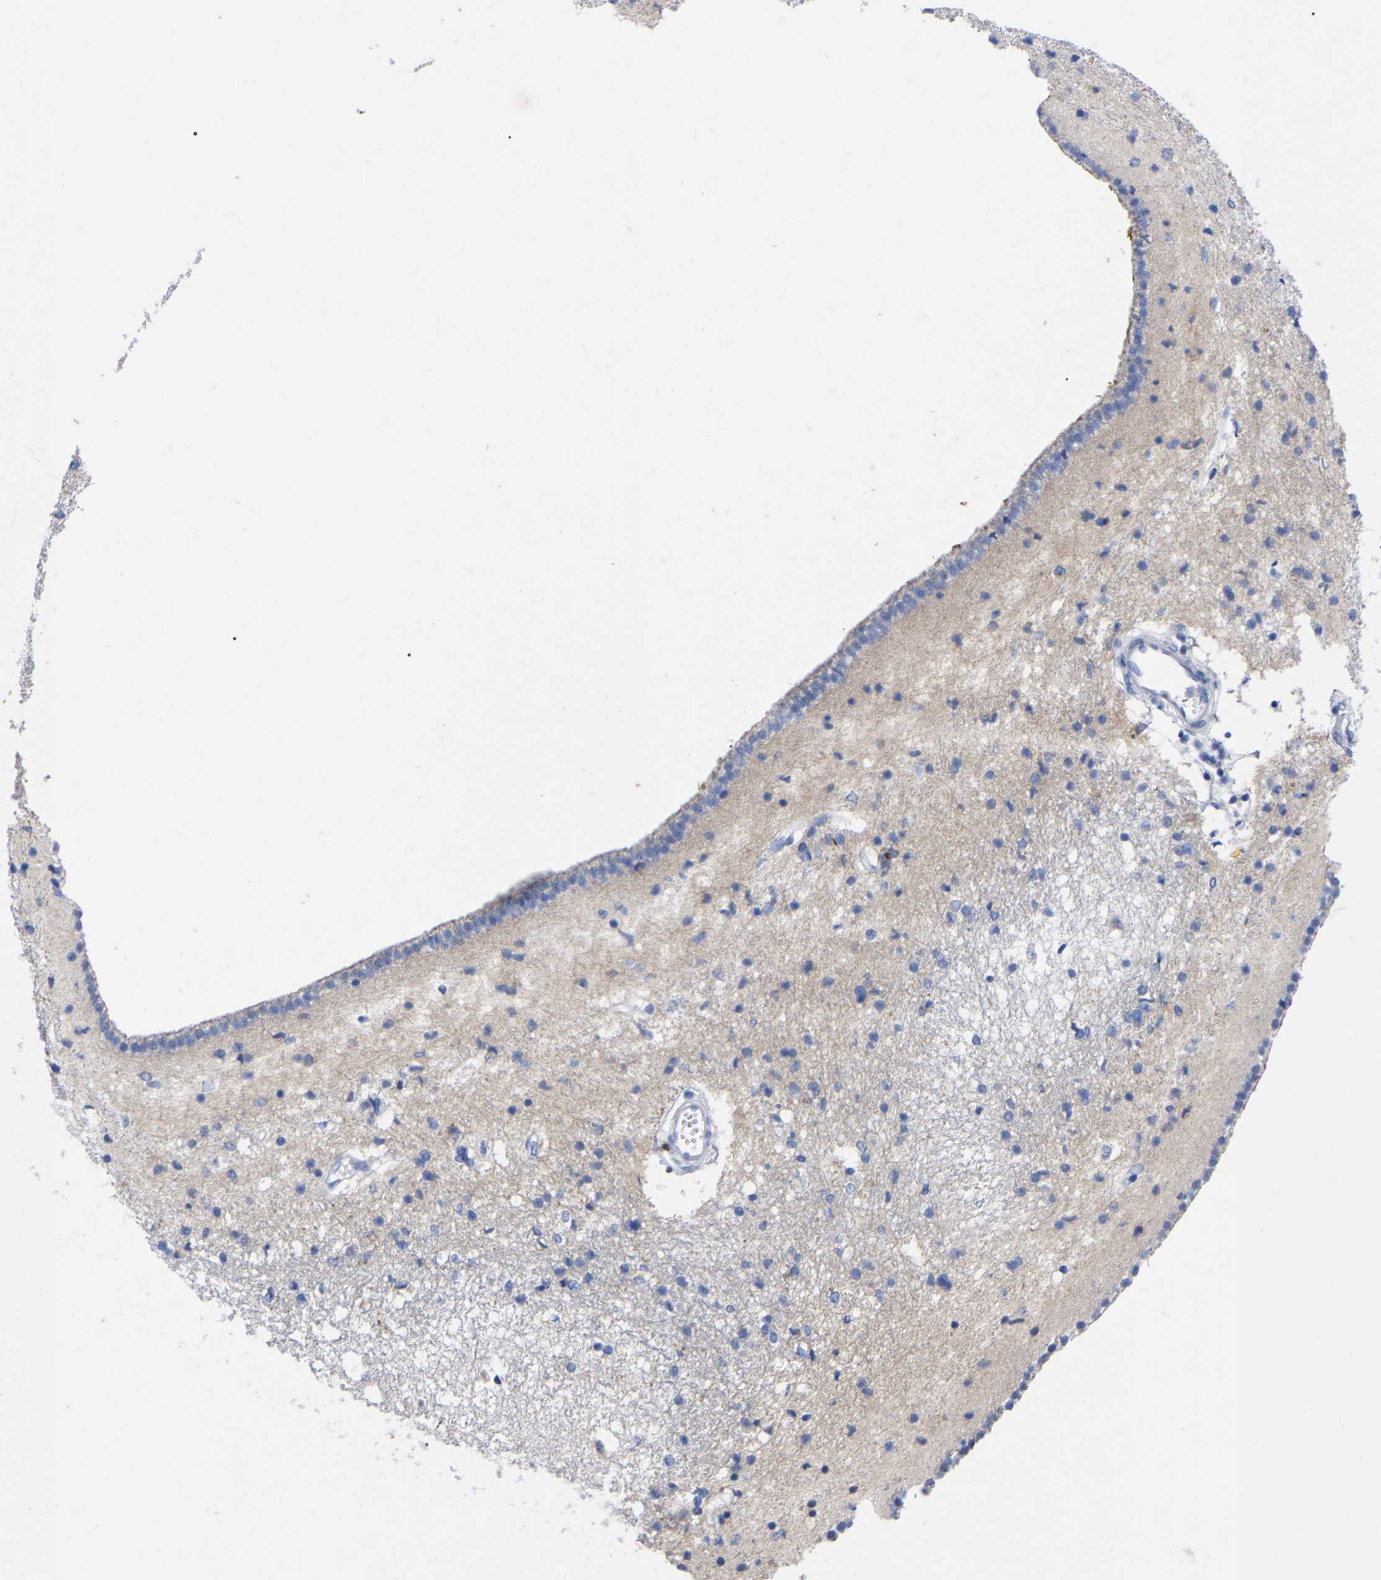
{"staining": {"intensity": "negative", "quantity": "none", "location": "none"}, "tissue": "caudate", "cell_type": "Glial cells", "image_type": "normal", "snomed": [{"axis": "morphology", "description": "Normal tissue, NOS"}, {"axis": "topography", "description": "Lateral ventricle wall"}], "caption": "Photomicrograph shows no significant protein expression in glial cells of unremarkable caudate.", "gene": "PTPN7", "patient": {"sex": "male", "age": 45}}